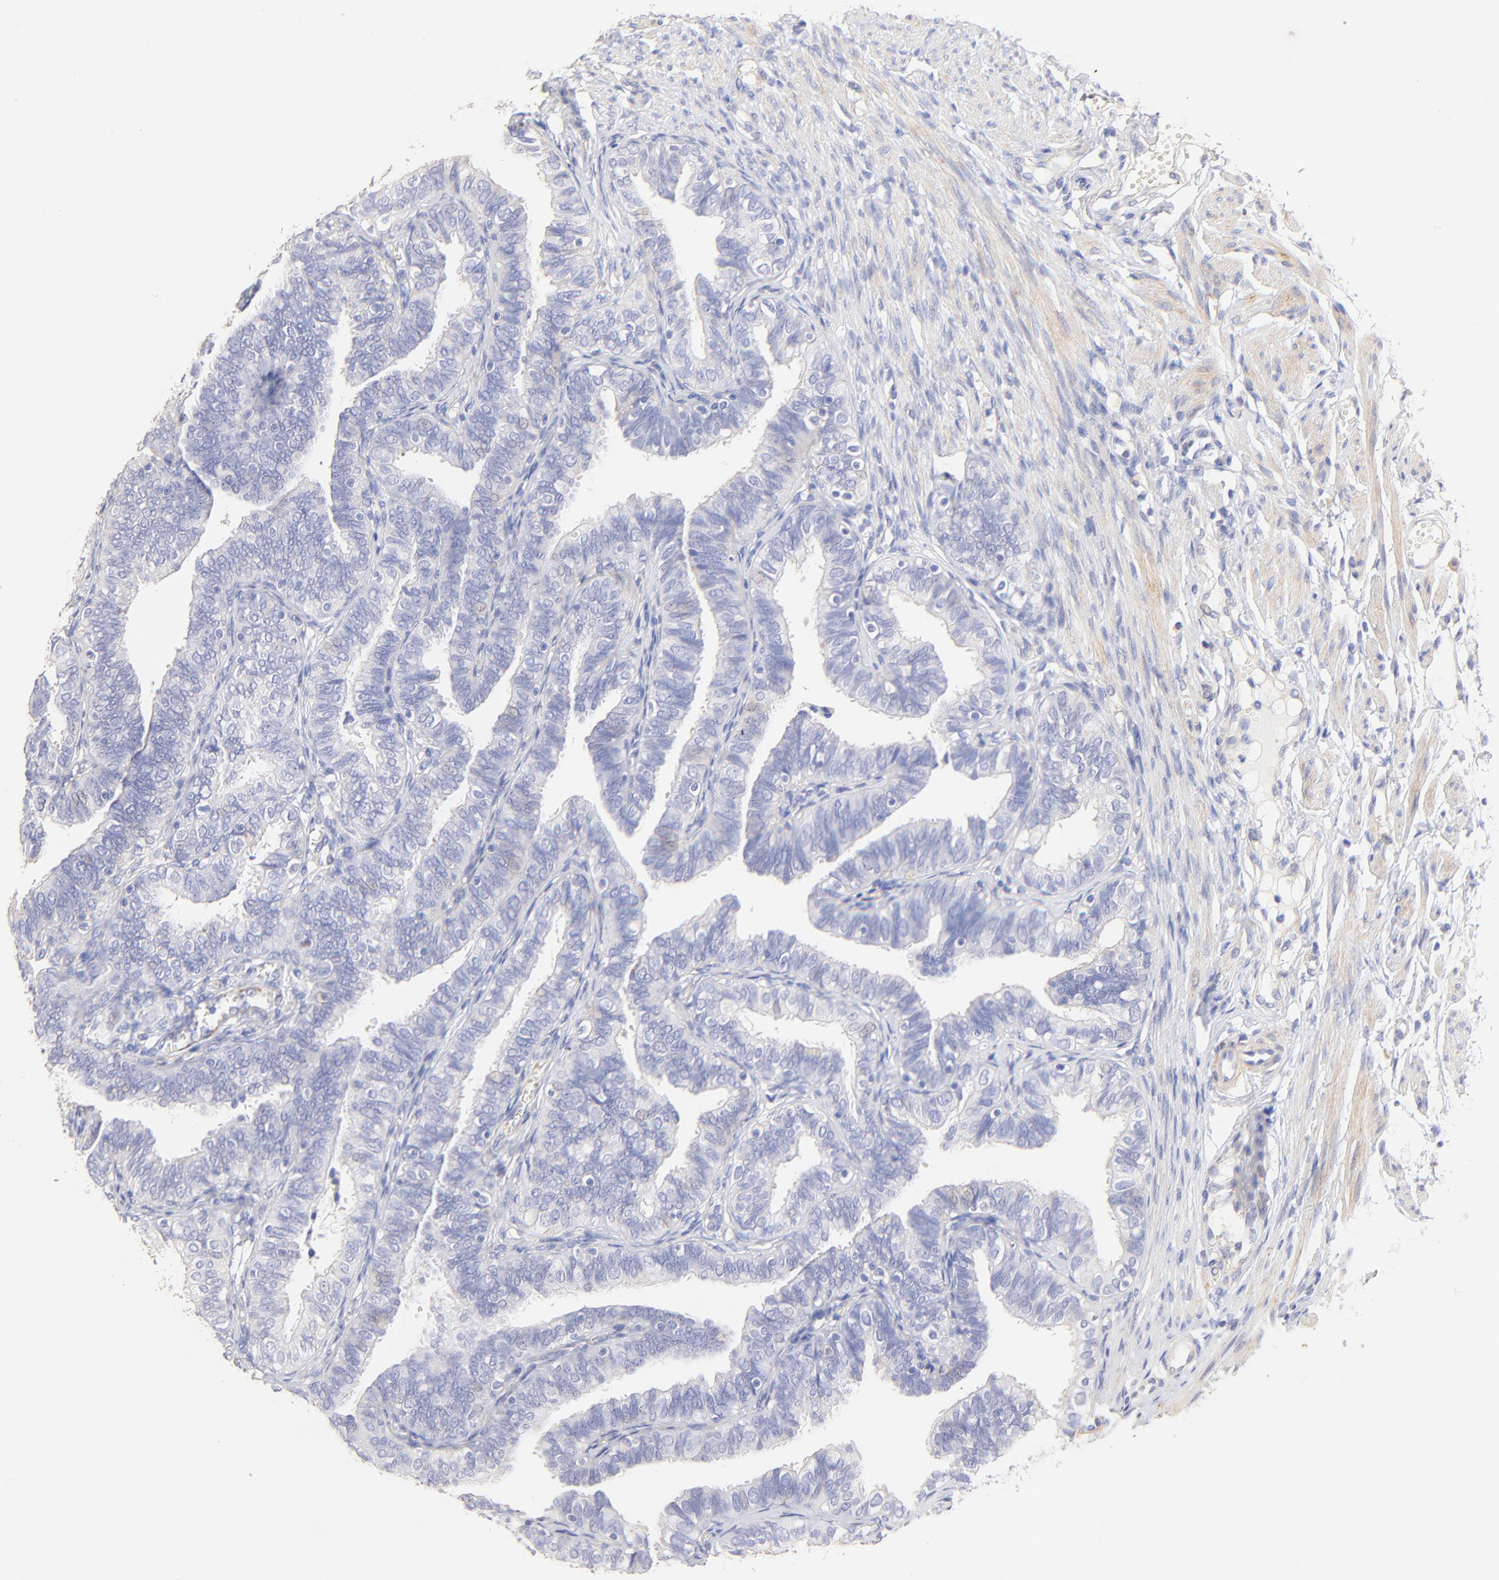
{"staining": {"intensity": "negative", "quantity": "none", "location": "none"}, "tissue": "fallopian tube", "cell_type": "Glandular cells", "image_type": "normal", "snomed": [{"axis": "morphology", "description": "Normal tissue, NOS"}, {"axis": "topography", "description": "Fallopian tube"}], "caption": "DAB (3,3'-diaminobenzidine) immunohistochemical staining of normal human fallopian tube reveals no significant positivity in glandular cells. The staining is performed using DAB (3,3'-diaminobenzidine) brown chromogen with nuclei counter-stained in using hematoxylin.", "gene": "ACTRT1", "patient": {"sex": "female", "age": 46}}